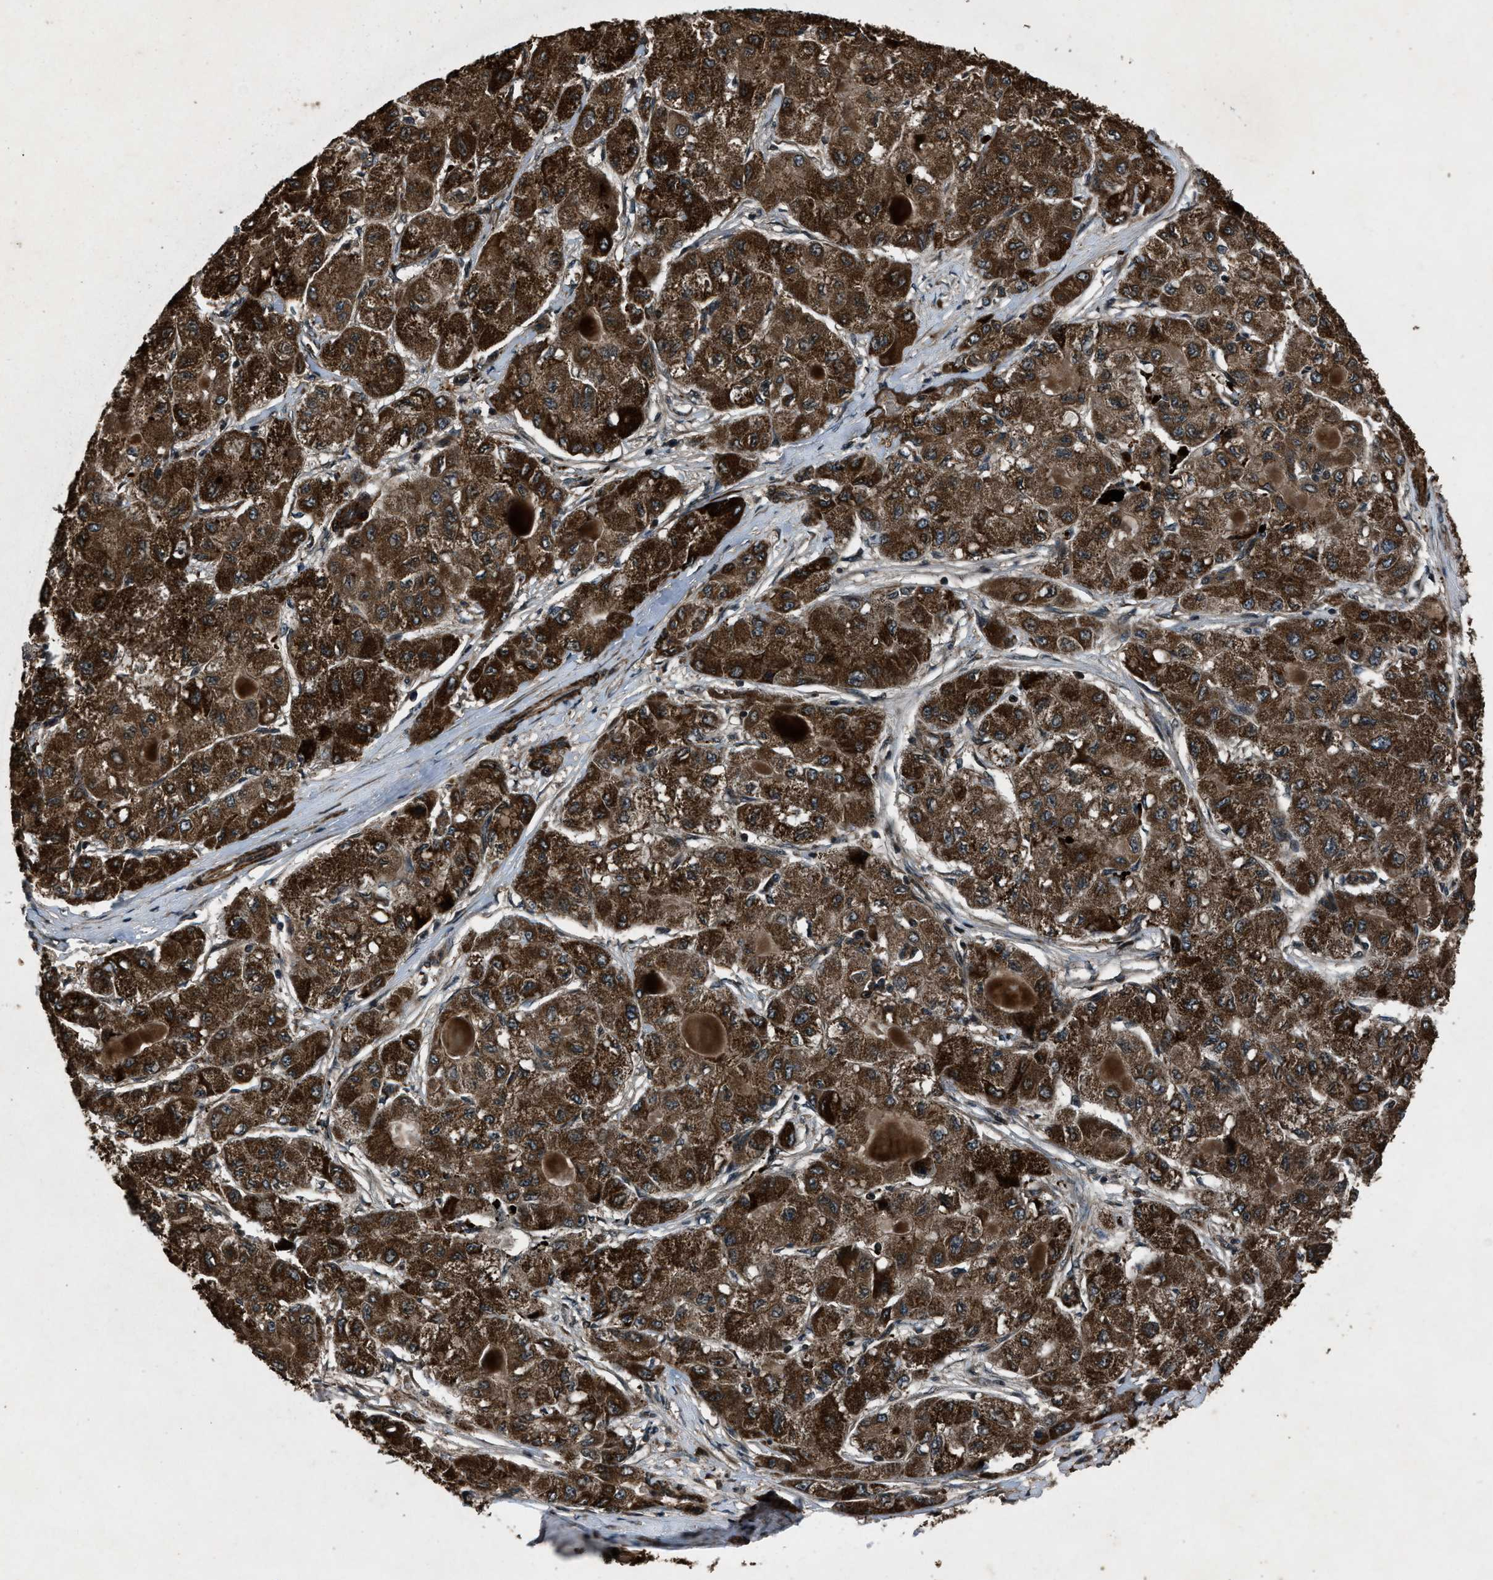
{"staining": {"intensity": "strong", "quantity": ">75%", "location": "cytoplasmic/membranous"}, "tissue": "liver cancer", "cell_type": "Tumor cells", "image_type": "cancer", "snomed": [{"axis": "morphology", "description": "Carcinoma, Hepatocellular, NOS"}, {"axis": "topography", "description": "Liver"}], "caption": "An image showing strong cytoplasmic/membranous staining in approximately >75% of tumor cells in liver cancer, as visualized by brown immunohistochemical staining.", "gene": "IRAK4", "patient": {"sex": "male", "age": 80}}